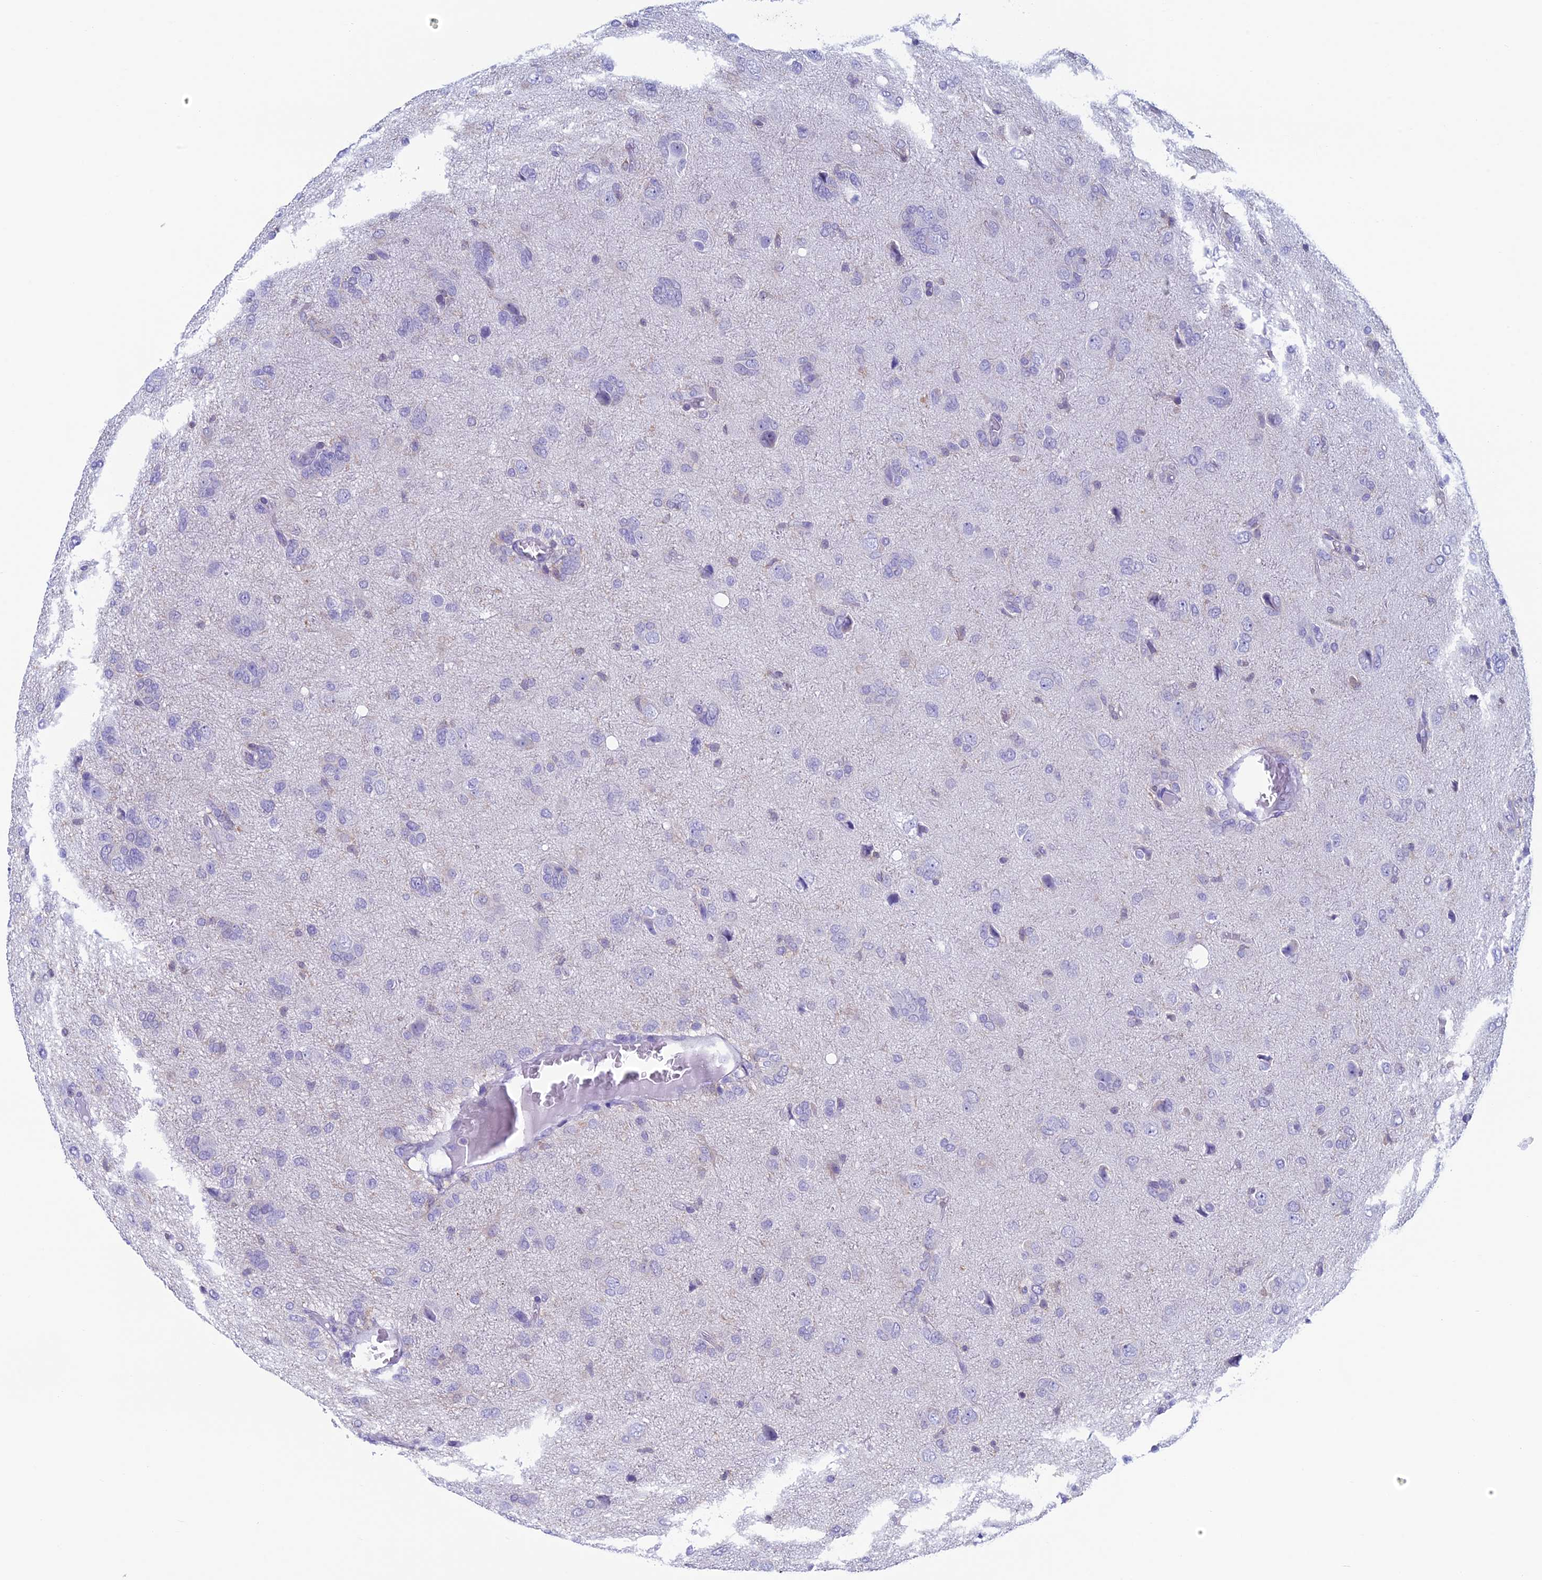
{"staining": {"intensity": "negative", "quantity": "none", "location": "none"}, "tissue": "glioma", "cell_type": "Tumor cells", "image_type": "cancer", "snomed": [{"axis": "morphology", "description": "Glioma, malignant, High grade"}, {"axis": "topography", "description": "Brain"}], "caption": "Protein analysis of glioma exhibits no significant staining in tumor cells. (Immunohistochemistry, brightfield microscopy, high magnification).", "gene": "KCNK17", "patient": {"sex": "female", "age": 59}}